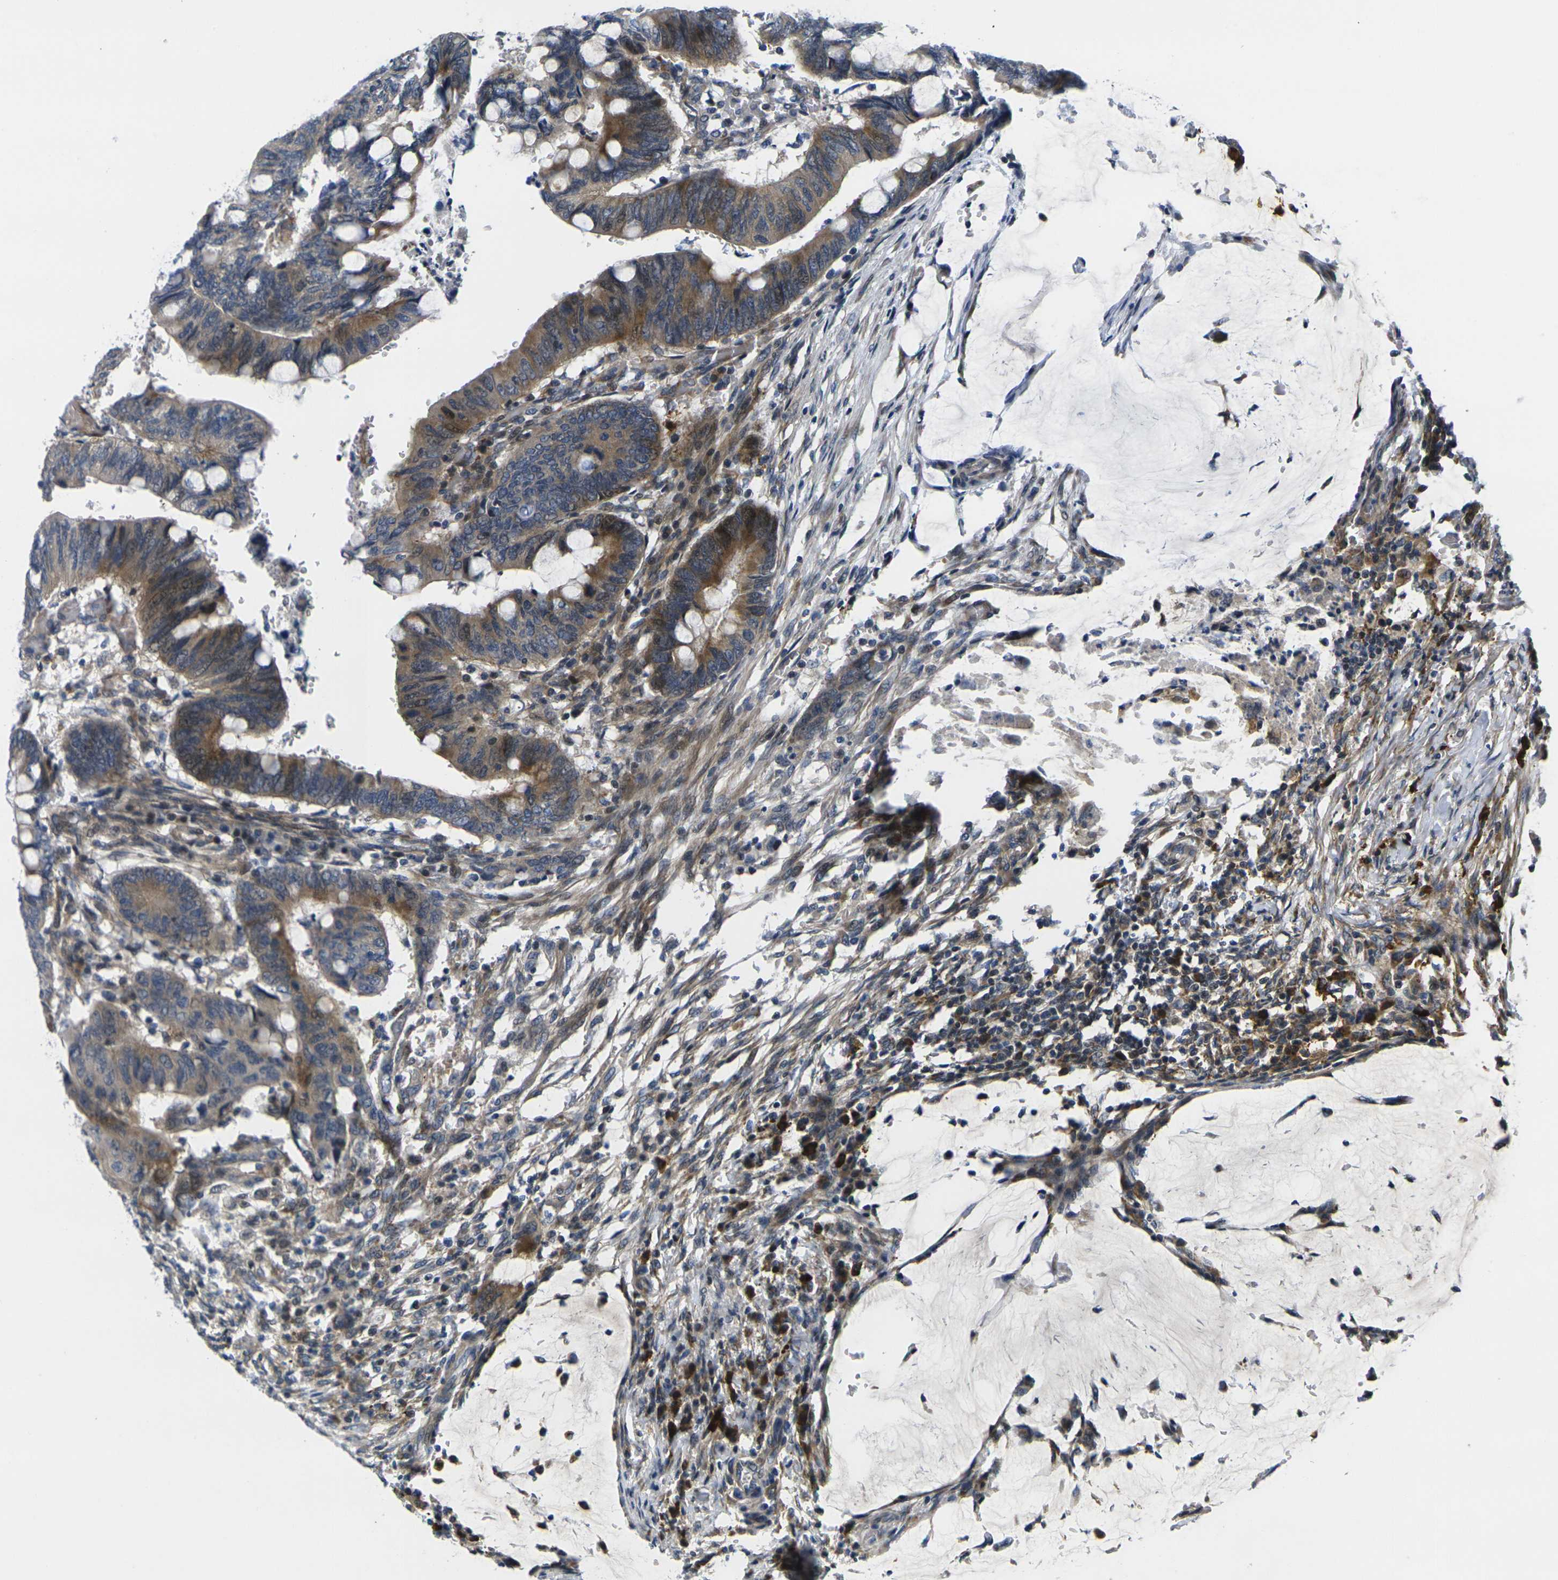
{"staining": {"intensity": "moderate", "quantity": ">75%", "location": "cytoplasmic/membranous"}, "tissue": "colorectal cancer", "cell_type": "Tumor cells", "image_type": "cancer", "snomed": [{"axis": "morphology", "description": "Normal tissue, NOS"}, {"axis": "morphology", "description": "Adenocarcinoma, NOS"}, {"axis": "topography", "description": "Rectum"}, {"axis": "topography", "description": "Peripheral nerve tissue"}], "caption": "Adenocarcinoma (colorectal) was stained to show a protein in brown. There is medium levels of moderate cytoplasmic/membranous positivity in approximately >75% of tumor cells. Using DAB (3,3'-diaminobenzidine) (brown) and hematoxylin (blue) stains, captured at high magnification using brightfield microscopy.", "gene": "ROBO2", "patient": {"sex": "male", "age": 92}}